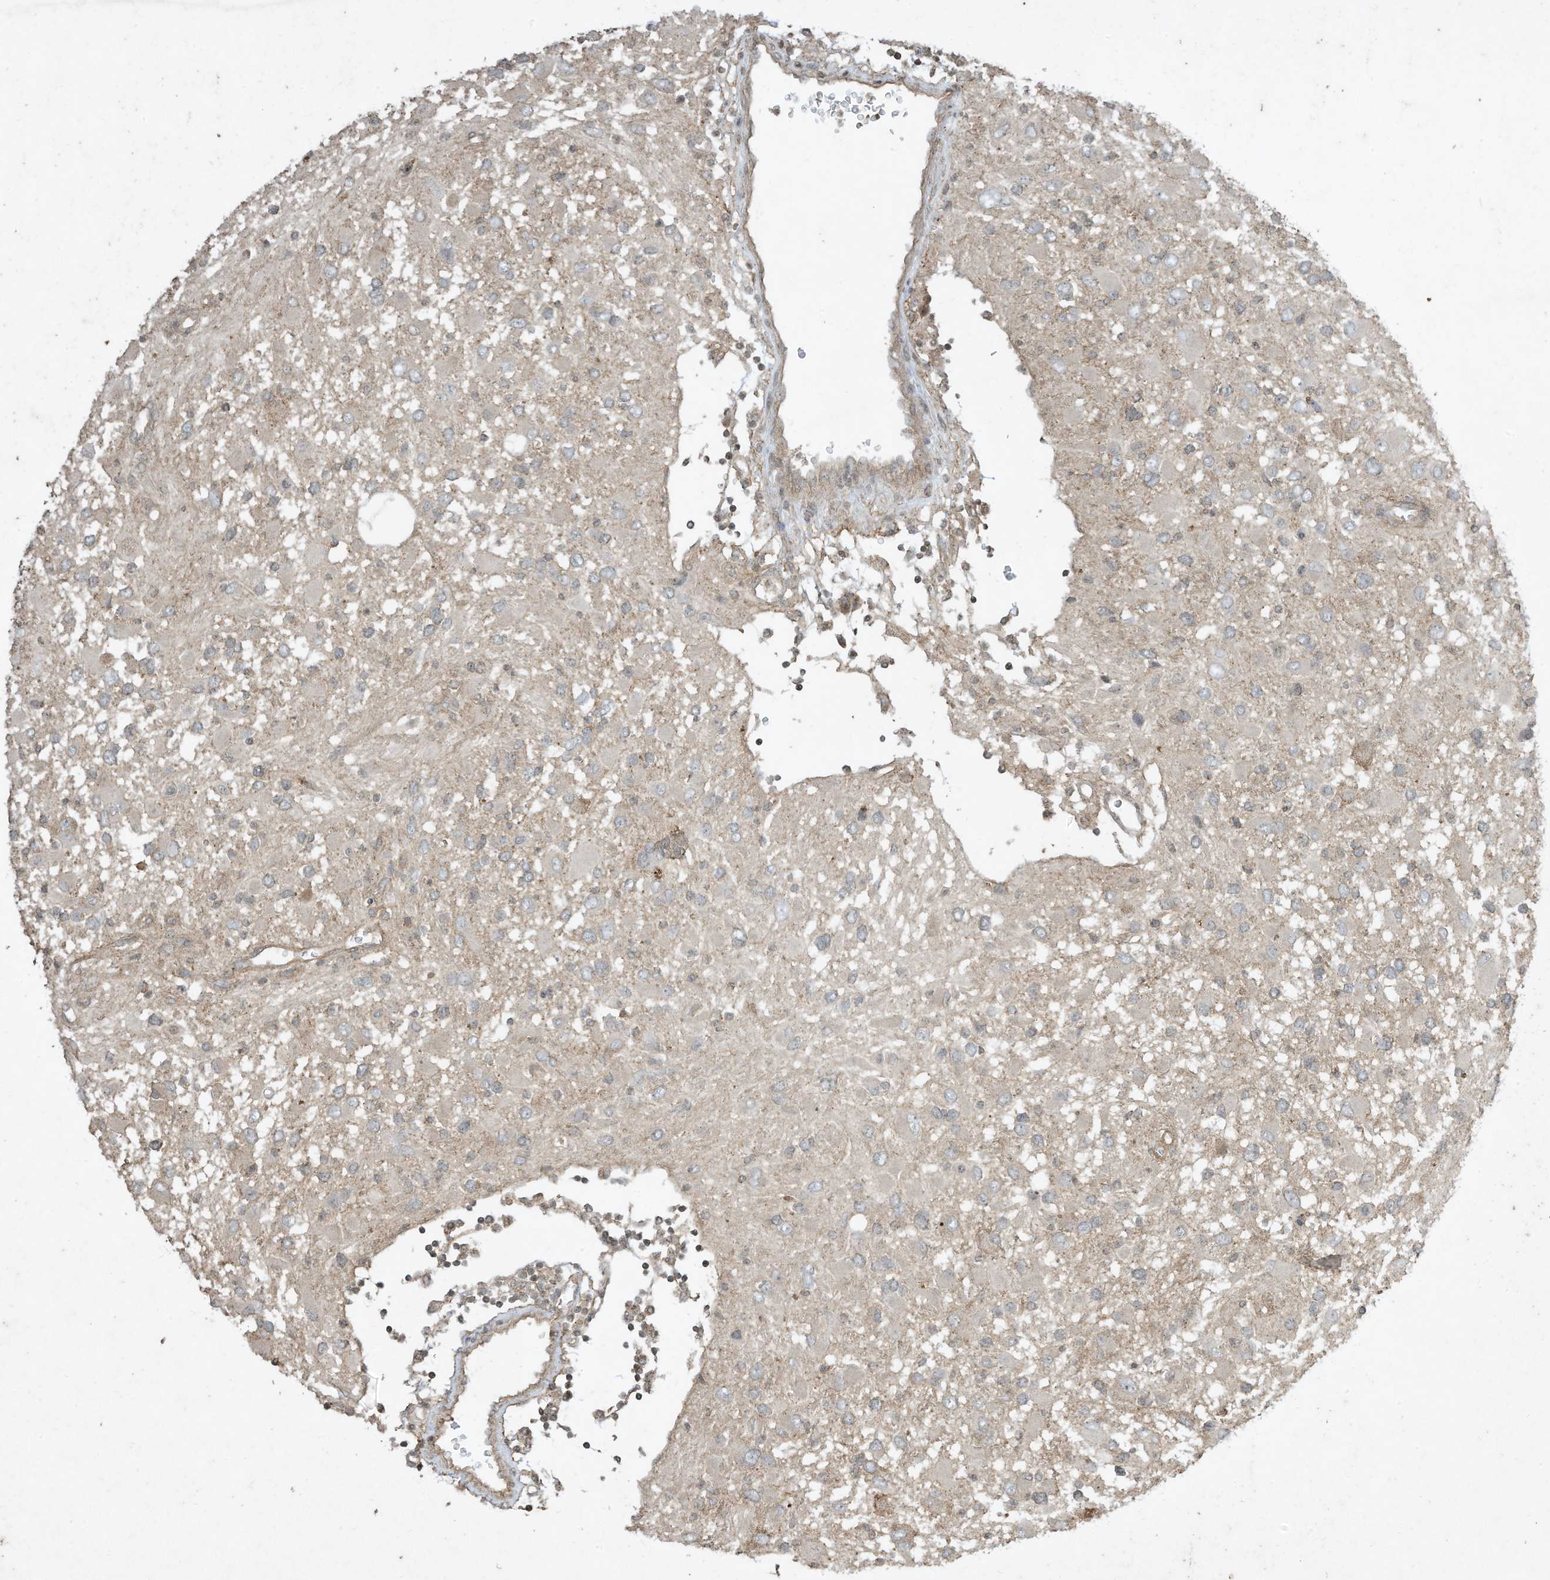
{"staining": {"intensity": "negative", "quantity": "none", "location": "none"}, "tissue": "glioma", "cell_type": "Tumor cells", "image_type": "cancer", "snomed": [{"axis": "morphology", "description": "Glioma, malignant, High grade"}, {"axis": "topography", "description": "Brain"}], "caption": "Immunohistochemical staining of human glioma demonstrates no significant positivity in tumor cells. (Stains: DAB immunohistochemistry (IHC) with hematoxylin counter stain, Microscopy: brightfield microscopy at high magnification).", "gene": "MATN2", "patient": {"sex": "male", "age": 53}}